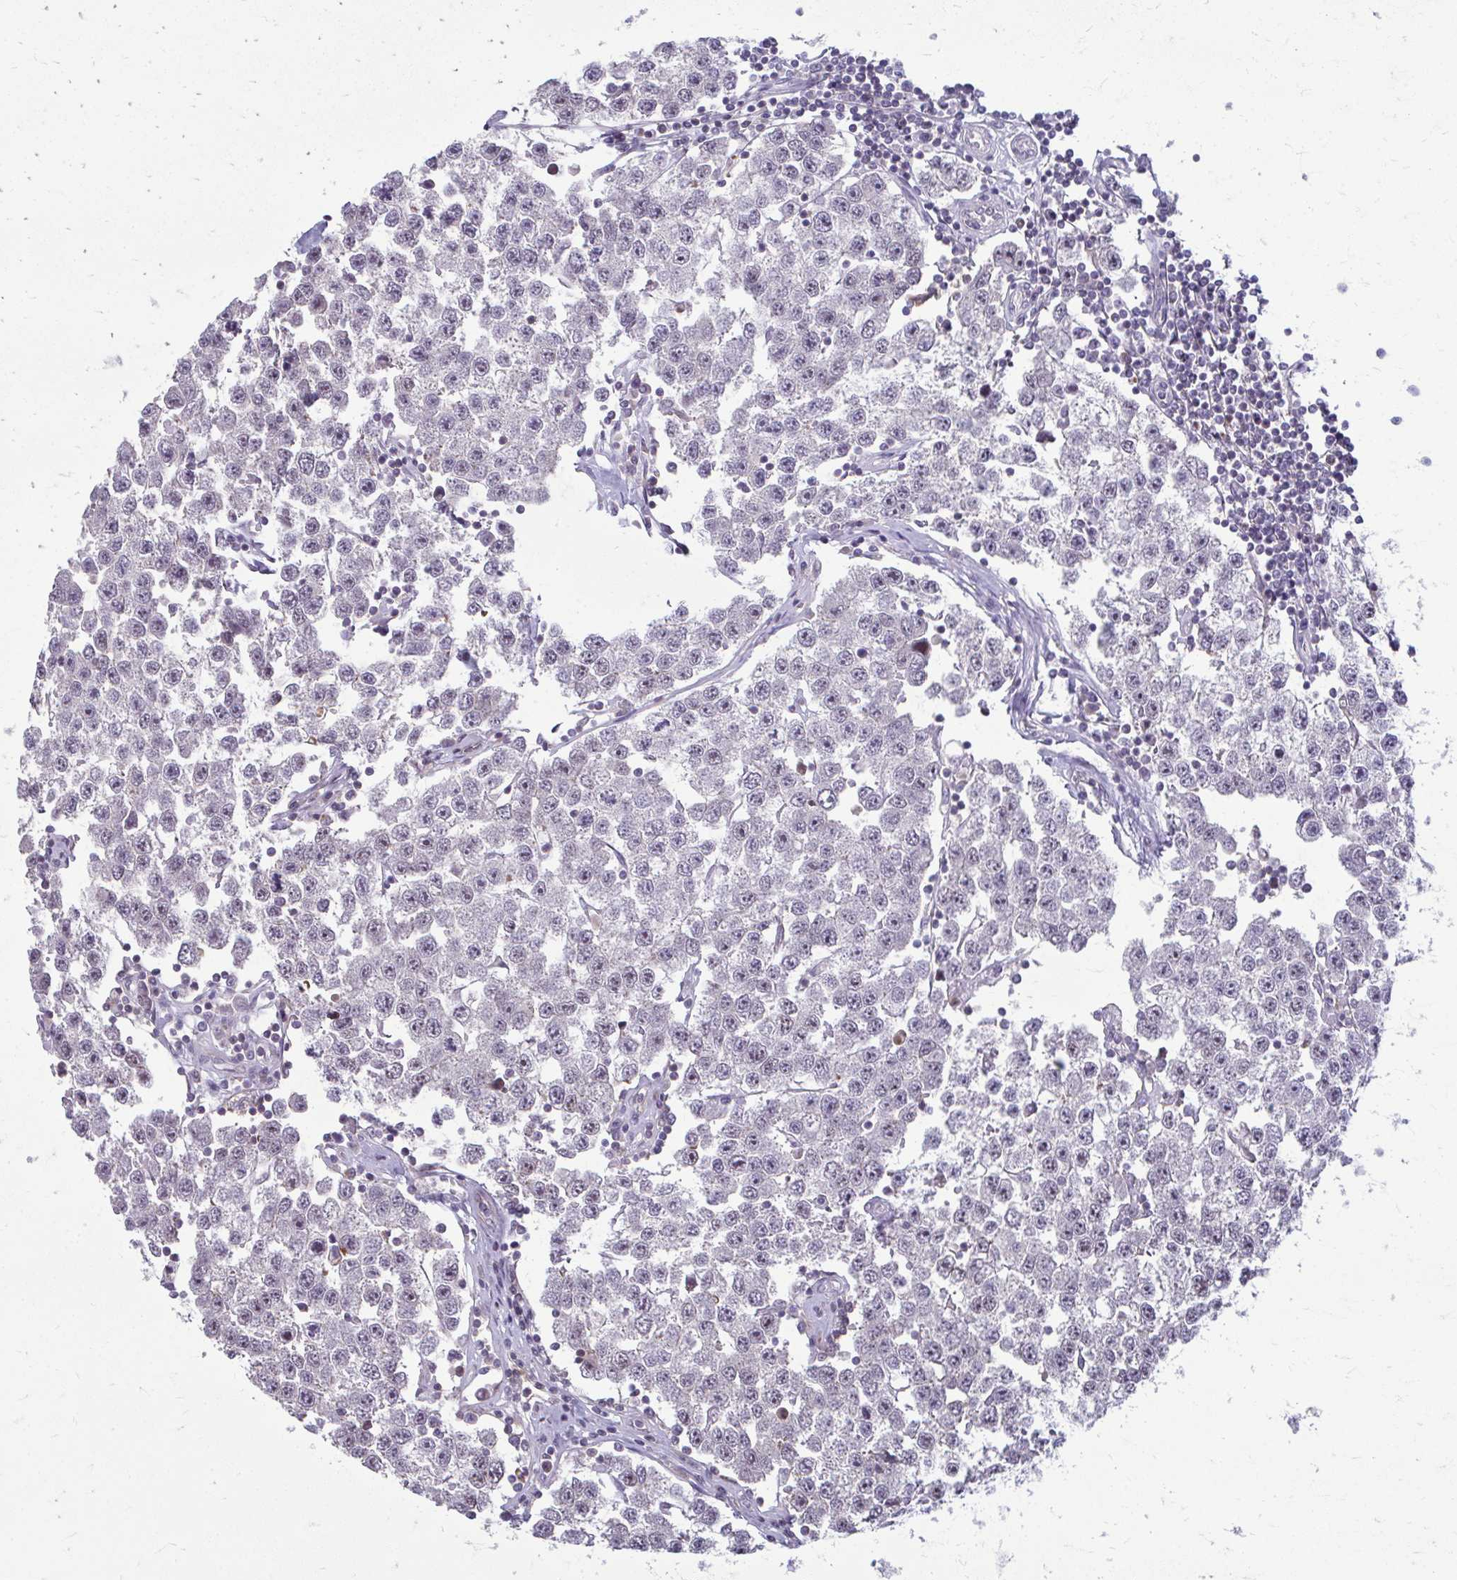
{"staining": {"intensity": "weak", "quantity": "<25%", "location": "nuclear"}, "tissue": "testis cancer", "cell_type": "Tumor cells", "image_type": "cancer", "snomed": [{"axis": "morphology", "description": "Seminoma, NOS"}, {"axis": "topography", "description": "Testis"}], "caption": "The immunohistochemistry (IHC) photomicrograph has no significant expression in tumor cells of seminoma (testis) tissue.", "gene": "MAF1", "patient": {"sex": "male", "age": 34}}